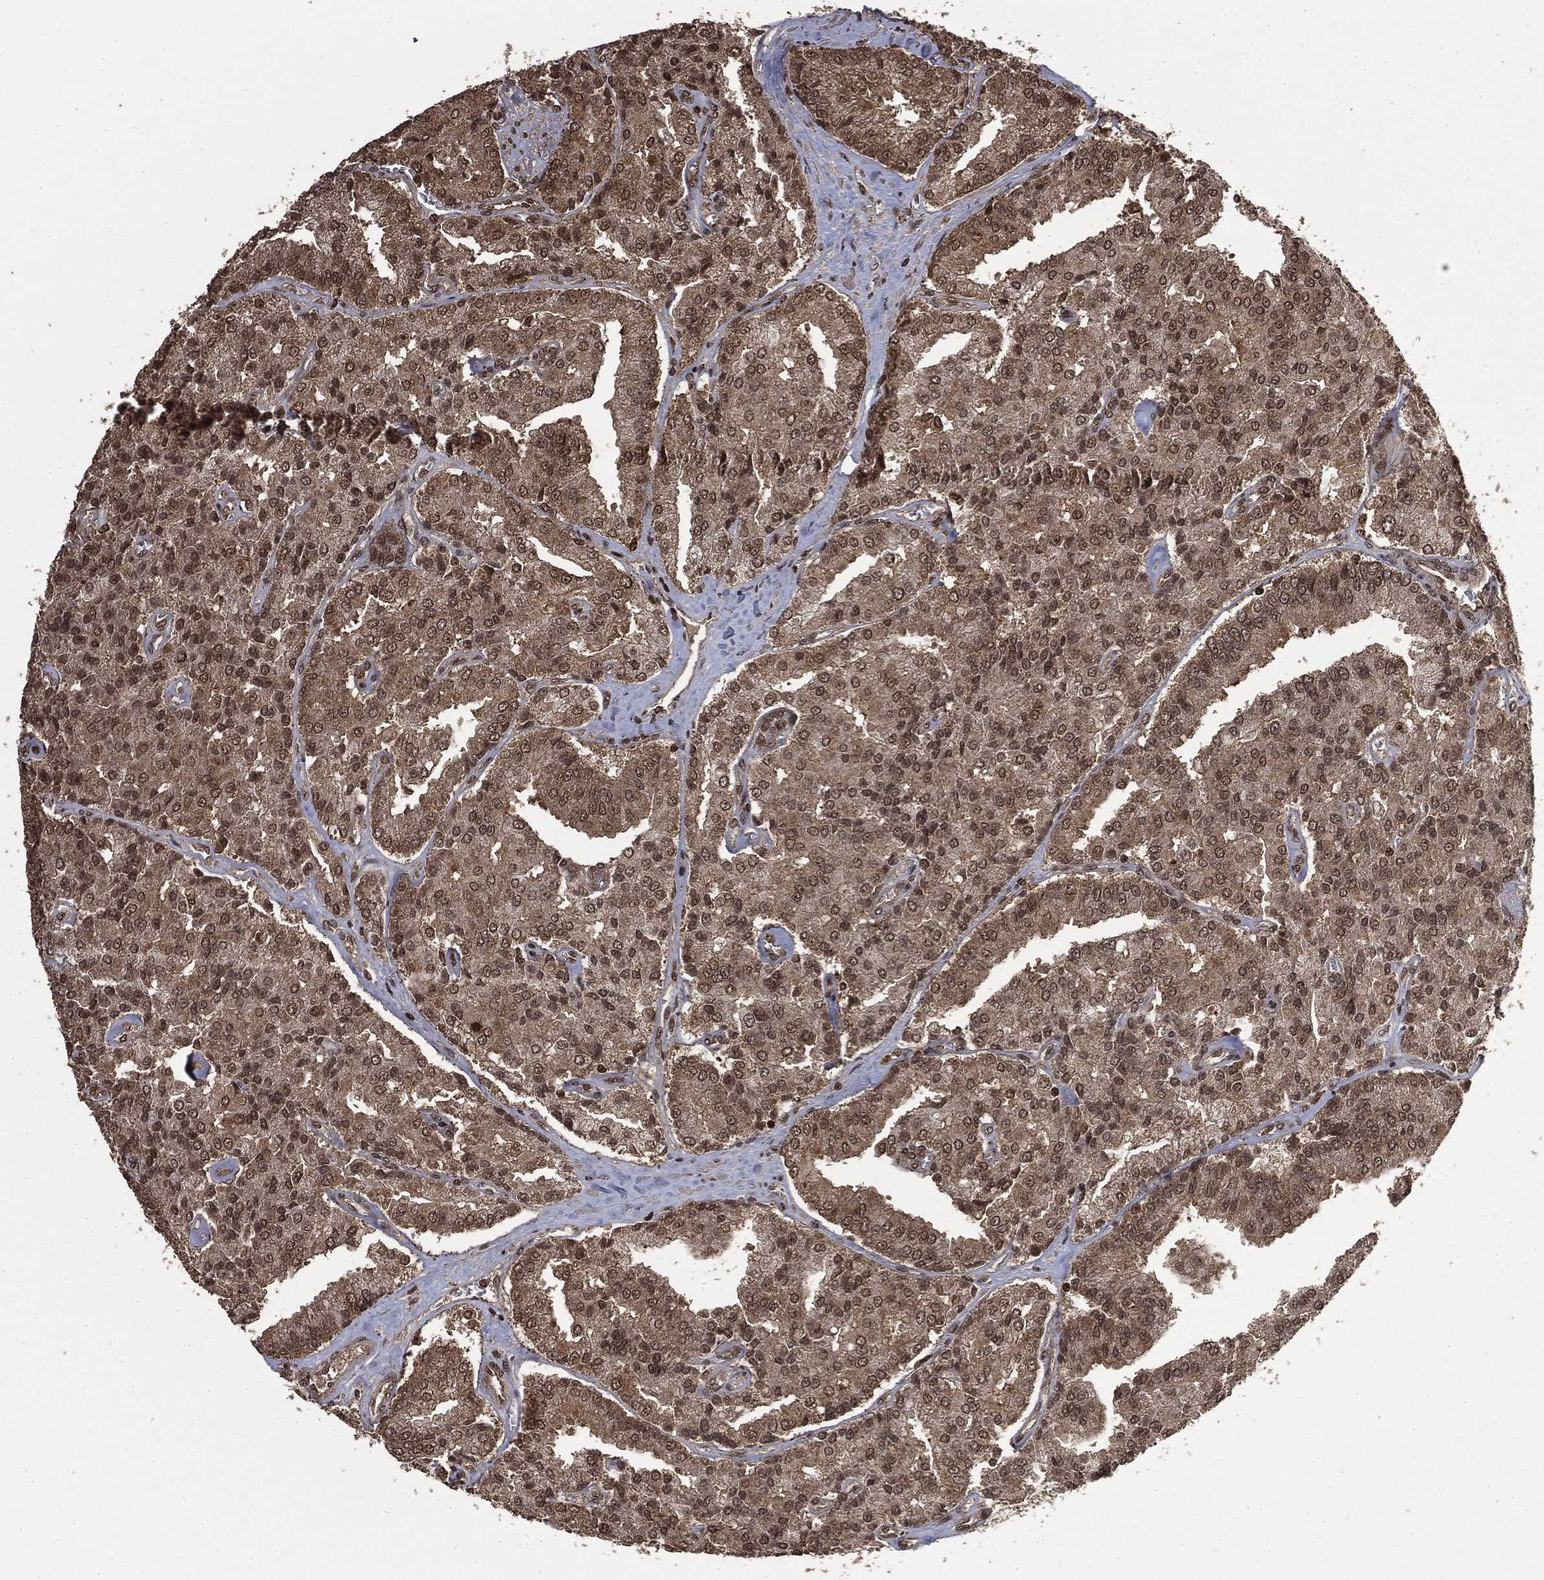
{"staining": {"intensity": "strong", "quantity": "<25%", "location": "nuclear"}, "tissue": "prostate cancer", "cell_type": "Tumor cells", "image_type": "cancer", "snomed": [{"axis": "morphology", "description": "Adenocarcinoma, NOS"}, {"axis": "topography", "description": "Prostate and seminal vesicle, NOS"}, {"axis": "topography", "description": "Prostate"}], "caption": "The photomicrograph reveals immunohistochemical staining of prostate adenocarcinoma. There is strong nuclear staining is appreciated in approximately <25% of tumor cells. The protein is stained brown, and the nuclei are stained in blue (DAB (3,3'-diaminobenzidine) IHC with brightfield microscopy, high magnification).", "gene": "CTDP1", "patient": {"sex": "male", "age": 67}}